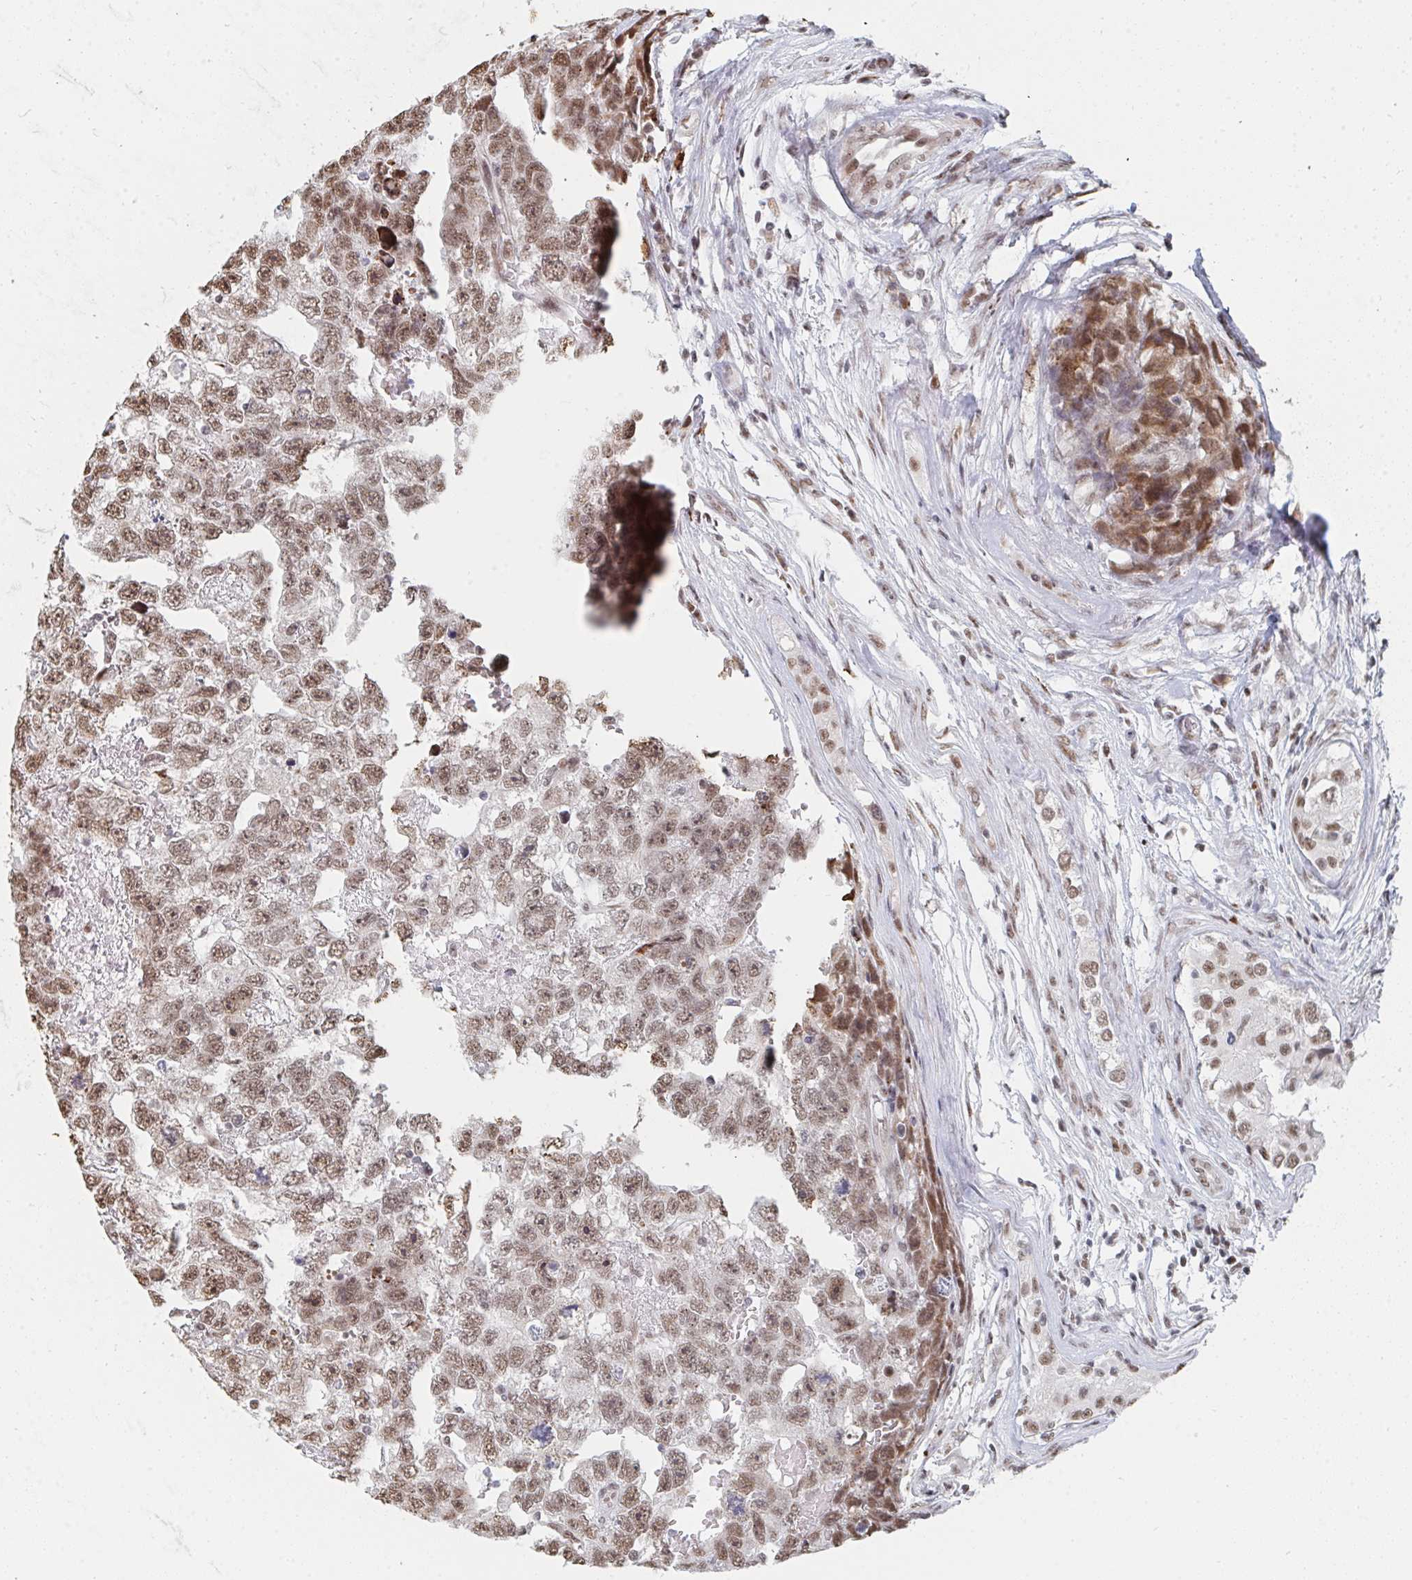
{"staining": {"intensity": "moderate", "quantity": ">75%", "location": "nuclear"}, "tissue": "testis cancer", "cell_type": "Tumor cells", "image_type": "cancer", "snomed": [{"axis": "morphology", "description": "Carcinoma, Embryonal, NOS"}, {"axis": "topography", "description": "Testis"}], "caption": "Testis embryonal carcinoma tissue exhibits moderate nuclear expression in approximately >75% of tumor cells, visualized by immunohistochemistry.", "gene": "MBNL1", "patient": {"sex": "male", "age": 22}}